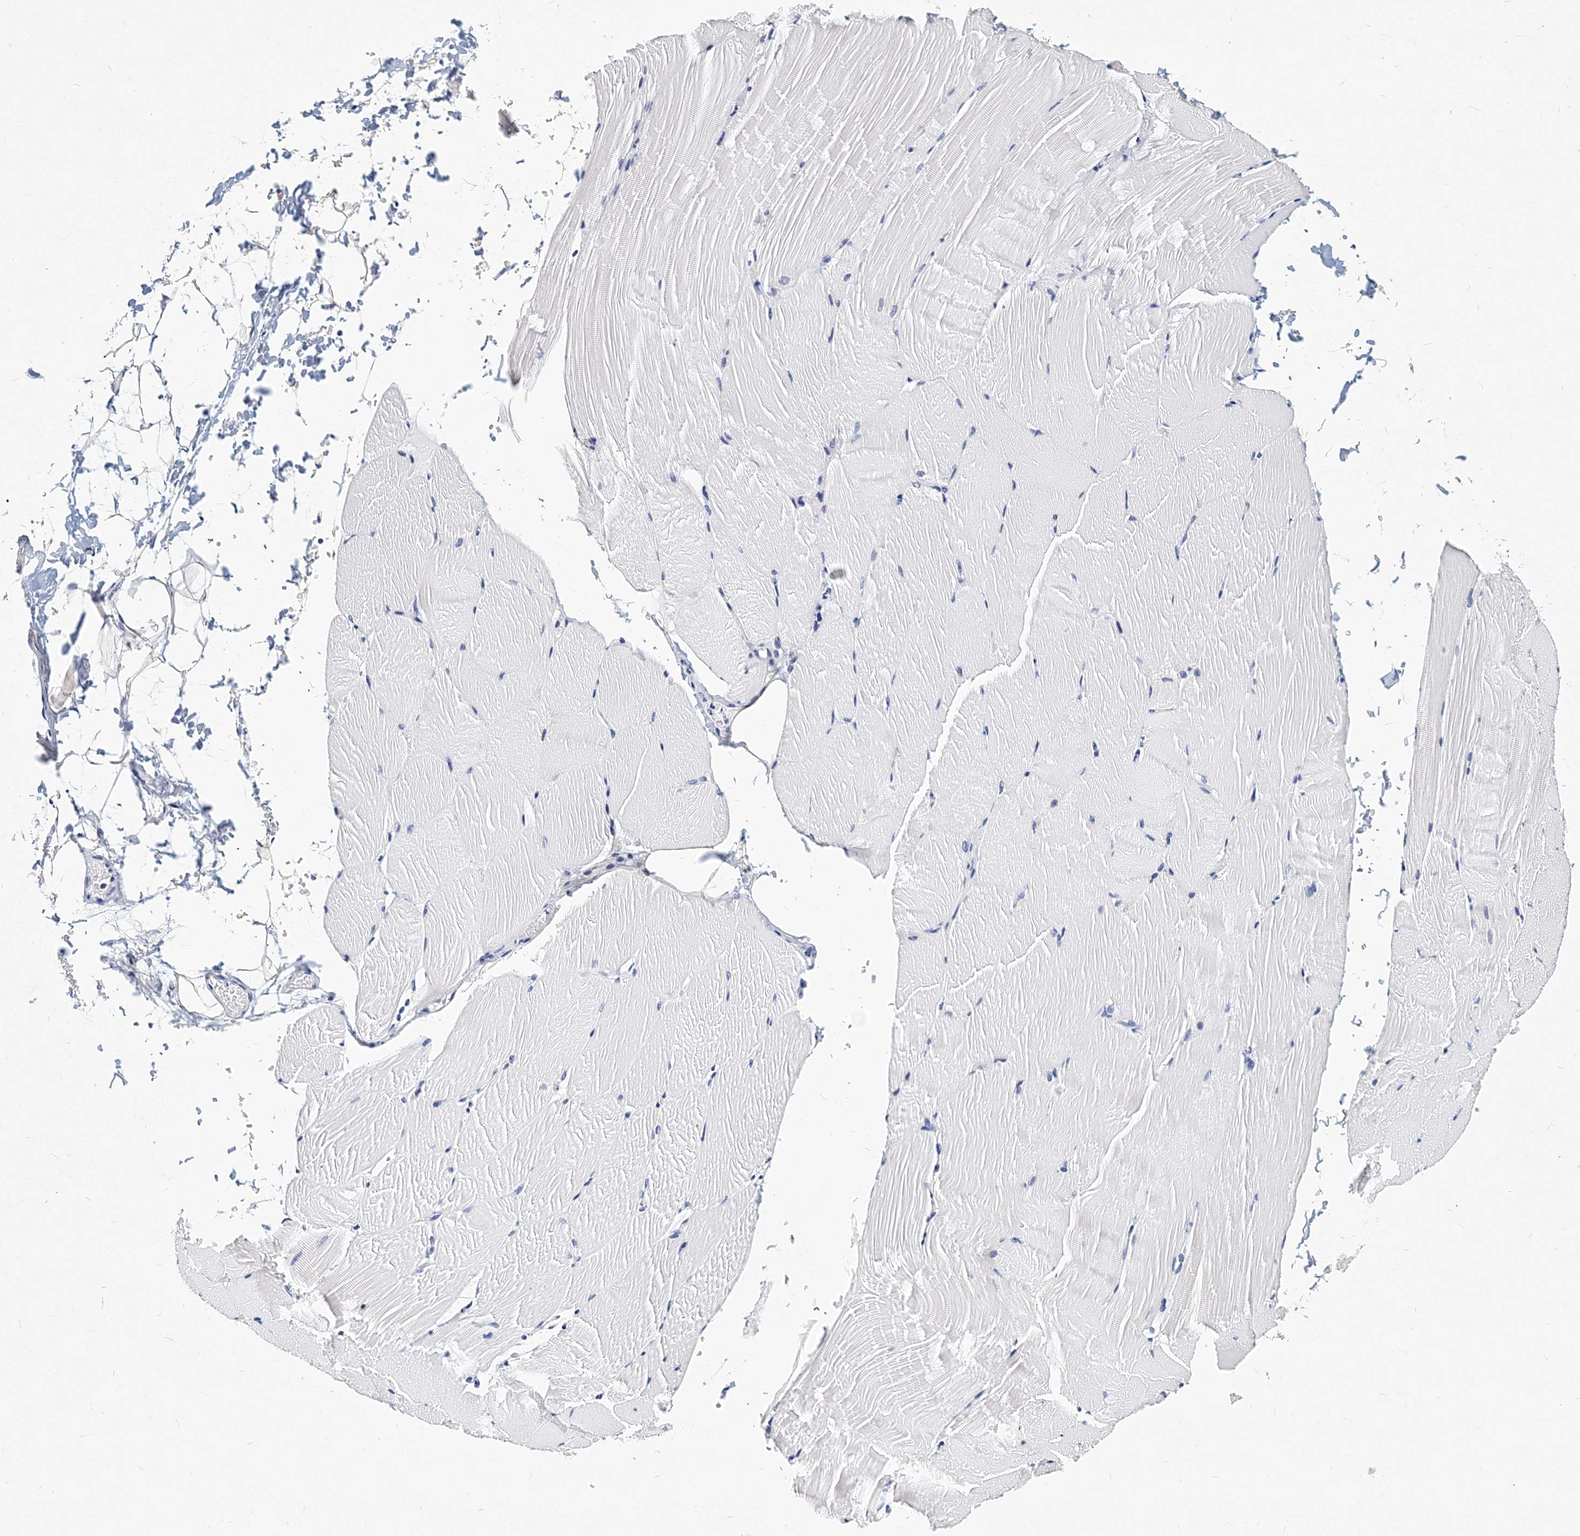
{"staining": {"intensity": "negative", "quantity": "none", "location": "none"}, "tissue": "skeletal muscle", "cell_type": "Myocytes", "image_type": "normal", "snomed": [{"axis": "morphology", "description": "Normal tissue, NOS"}, {"axis": "topography", "description": "Skeletal muscle"}, {"axis": "topography", "description": "Parathyroid gland"}], "caption": "Immunohistochemistry (IHC) photomicrograph of unremarkable skeletal muscle stained for a protein (brown), which displays no staining in myocytes.", "gene": "ITGA2B", "patient": {"sex": "female", "age": 37}}